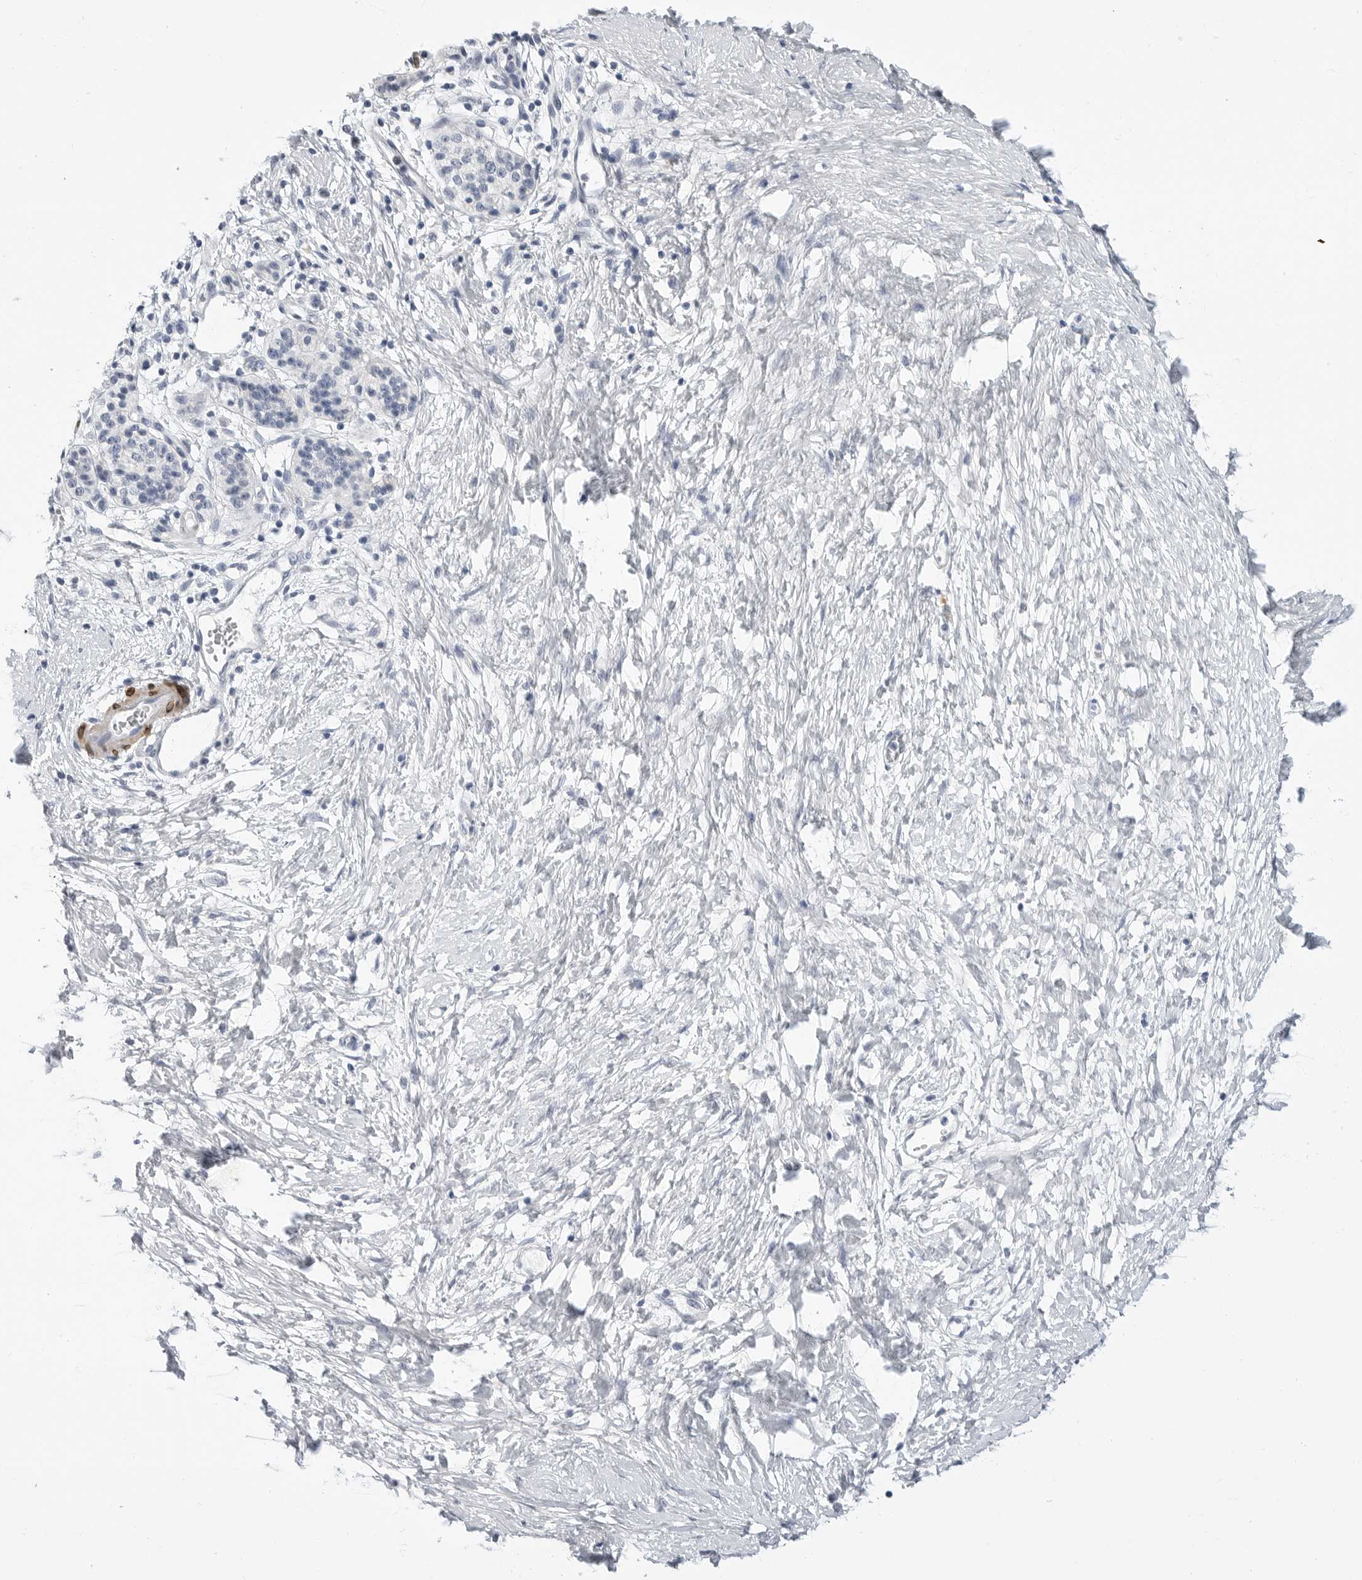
{"staining": {"intensity": "negative", "quantity": "none", "location": "none"}, "tissue": "pancreatic cancer", "cell_type": "Tumor cells", "image_type": "cancer", "snomed": [{"axis": "morphology", "description": "Adenocarcinoma, NOS"}, {"axis": "topography", "description": "Pancreas"}], "caption": "This photomicrograph is of adenocarcinoma (pancreatic) stained with immunohistochemistry (IHC) to label a protein in brown with the nuclei are counter-stained blue. There is no staining in tumor cells.", "gene": "PLN", "patient": {"sex": "male", "age": 50}}